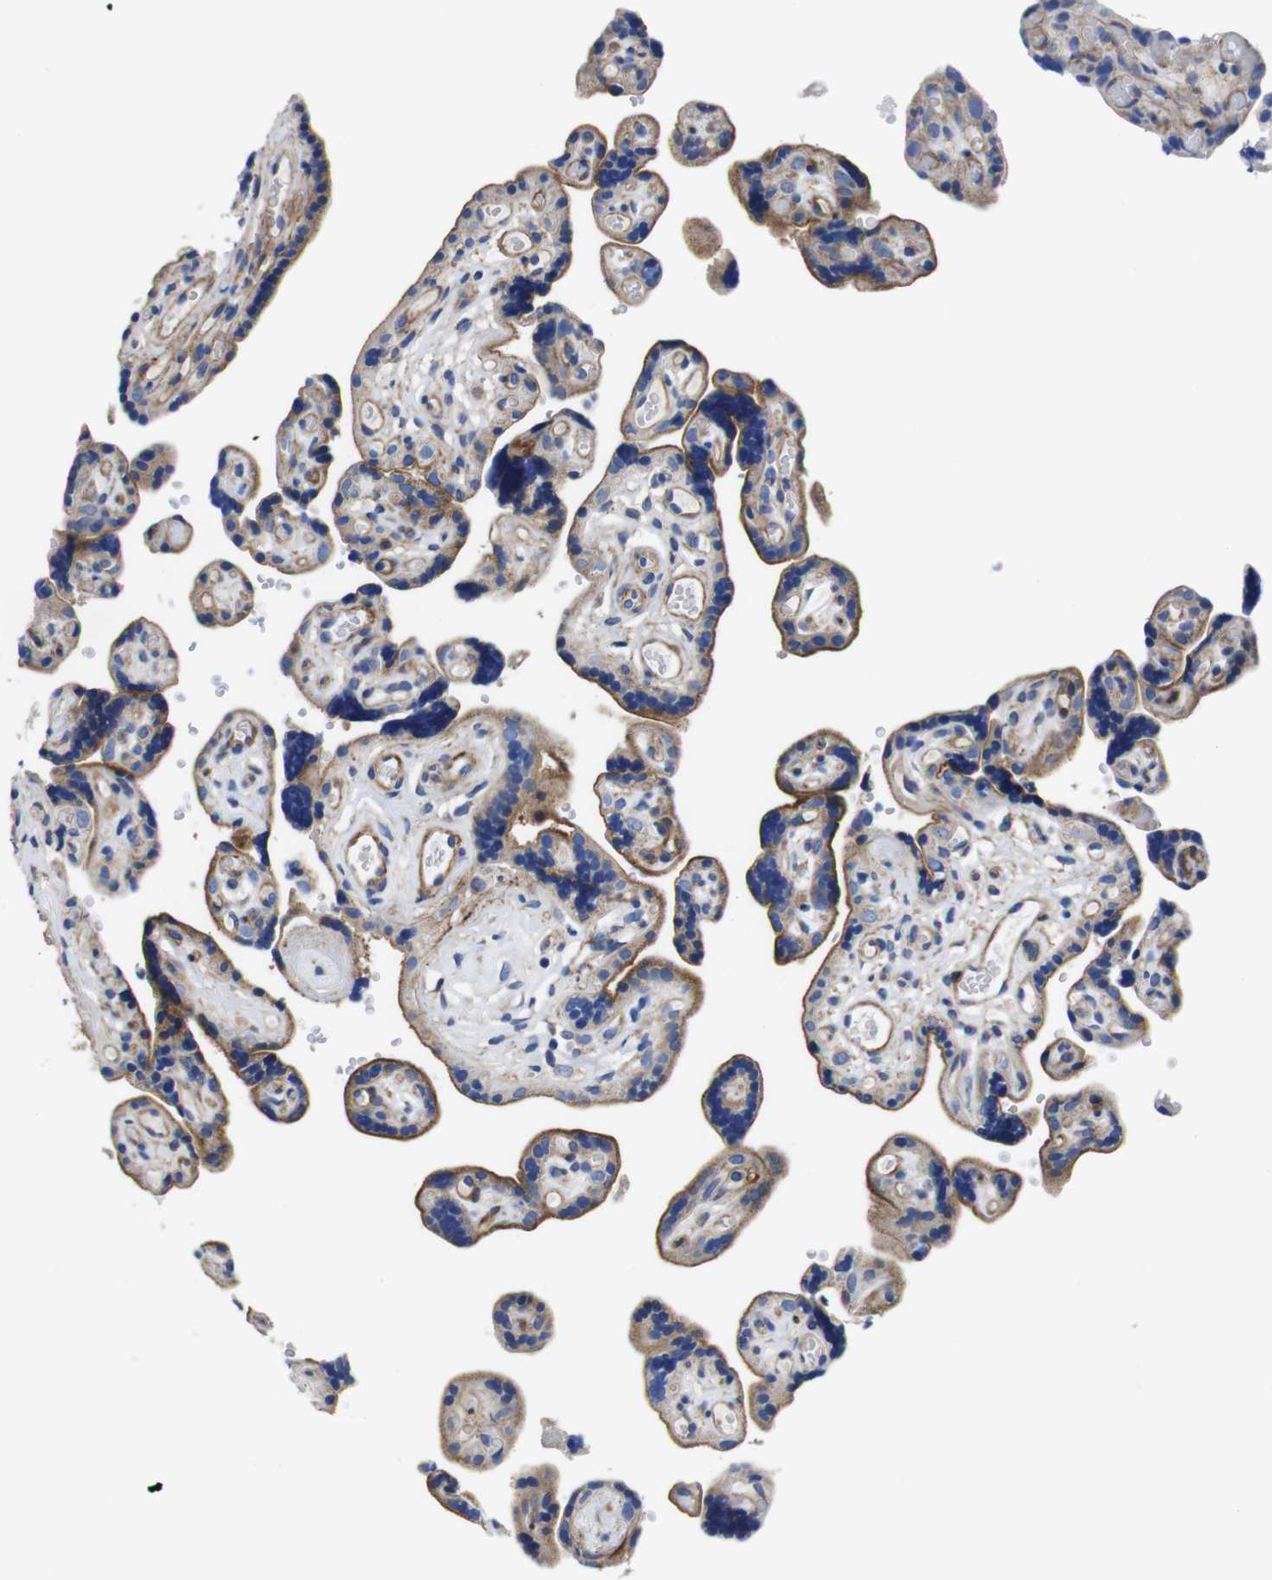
{"staining": {"intensity": "moderate", "quantity": "25%-75%", "location": "cytoplasmic/membranous"}, "tissue": "placenta", "cell_type": "Trophoblastic cells", "image_type": "normal", "snomed": [{"axis": "morphology", "description": "Normal tissue, NOS"}, {"axis": "topography", "description": "Placenta"}], "caption": "Approximately 25%-75% of trophoblastic cells in benign human placenta reveal moderate cytoplasmic/membranous protein staining as visualized by brown immunohistochemical staining.", "gene": "GPR4", "patient": {"sex": "female", "age": 30}}